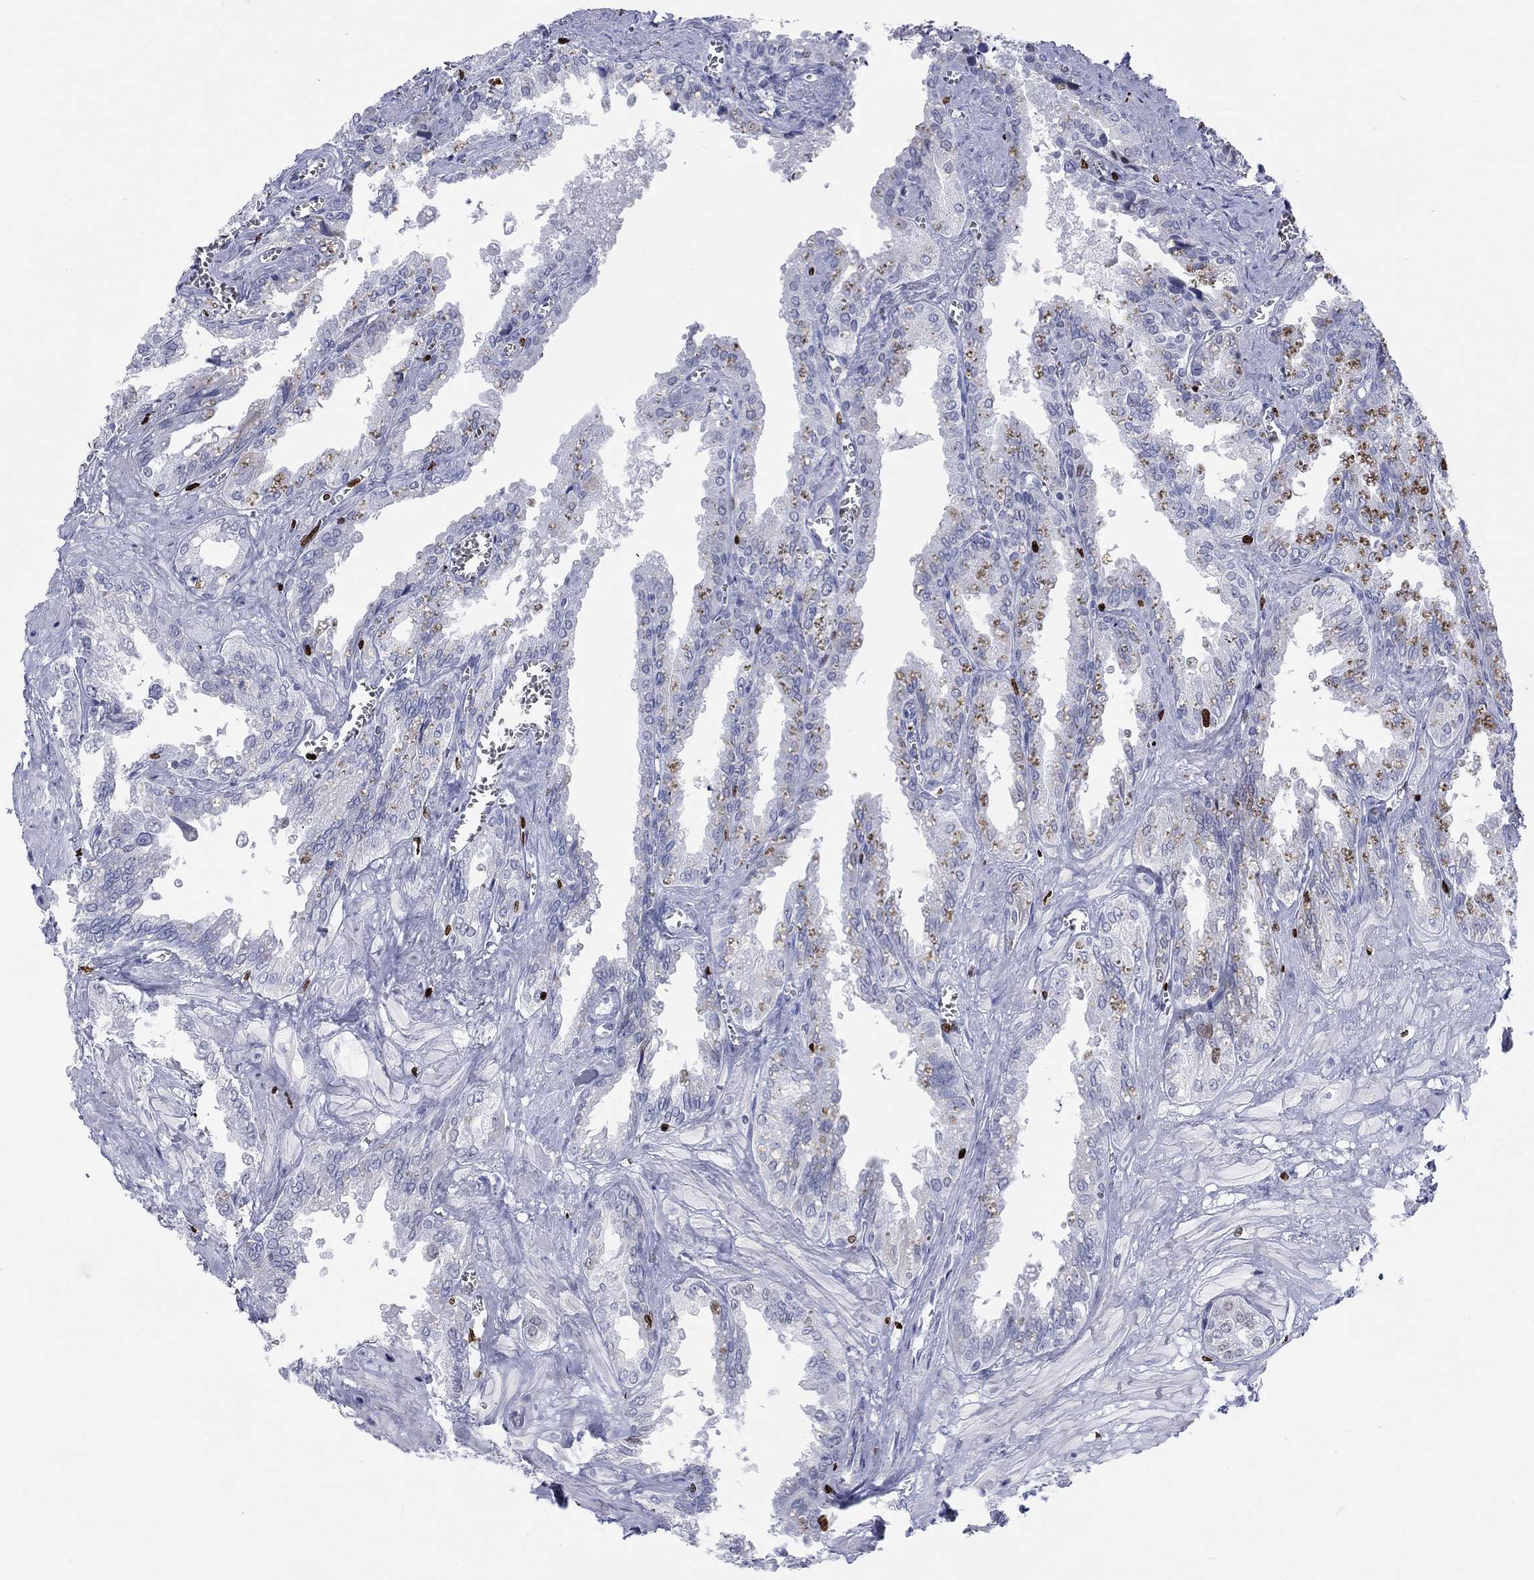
{"staining": {"intensity": "strong", "quantity": "<25%", "location": "nuclear"}, "tissue": "seminal vesicle", "cell_type": "Glandular cells", "image_type": "normal", "snomed": [{"axis": "morphology", "description": "Normal tissue, NOS"}, {"axis": "topography", "description": "Seminal veicle"}], "caption": "Protein analysis of benign seminal vesicle displays strong nuclear staining in about <25% of glandular cells.", "gene": "H1", "patient": {"sex": "male", "age": 67}}